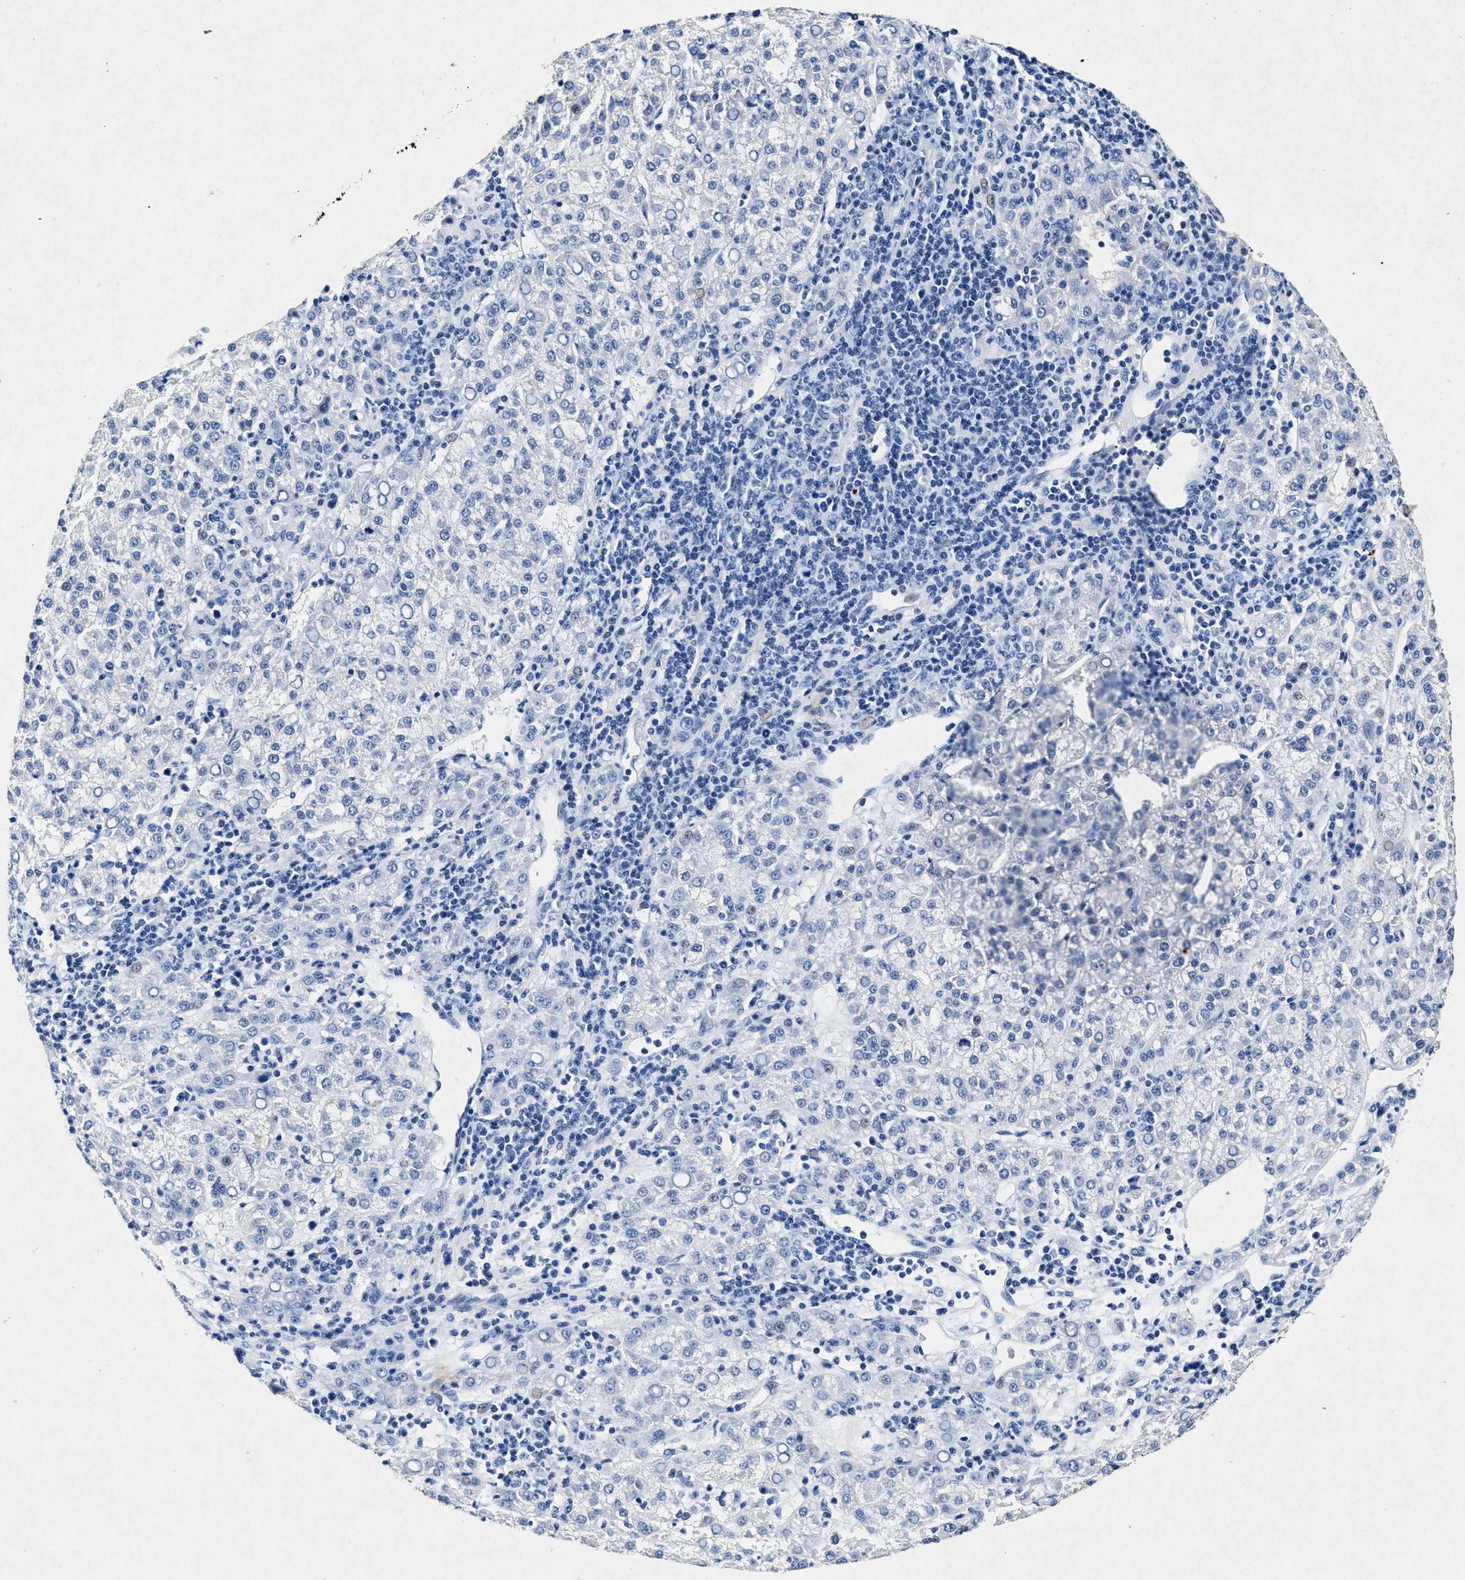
{"staining": {"intensity": "negative", "quantity": "none", "location": "none"}, "tissue": "liver cancer", "cell_type": "Tumor cells", "image_type": "cancer", "snomed": [{"axis": "morphology", "description": "Carcinoma, Hepatocellular, NOS"}, {"axis": "topography", "description": "Liver"}], "caption": "The immunohistochemistry (IHC) micrograph has no significant staining in tumor cells of hepatocellular carcinoma (liver) tissue.", "gene": "MAP6", "patient": {"sex": "female", "age": 58}}